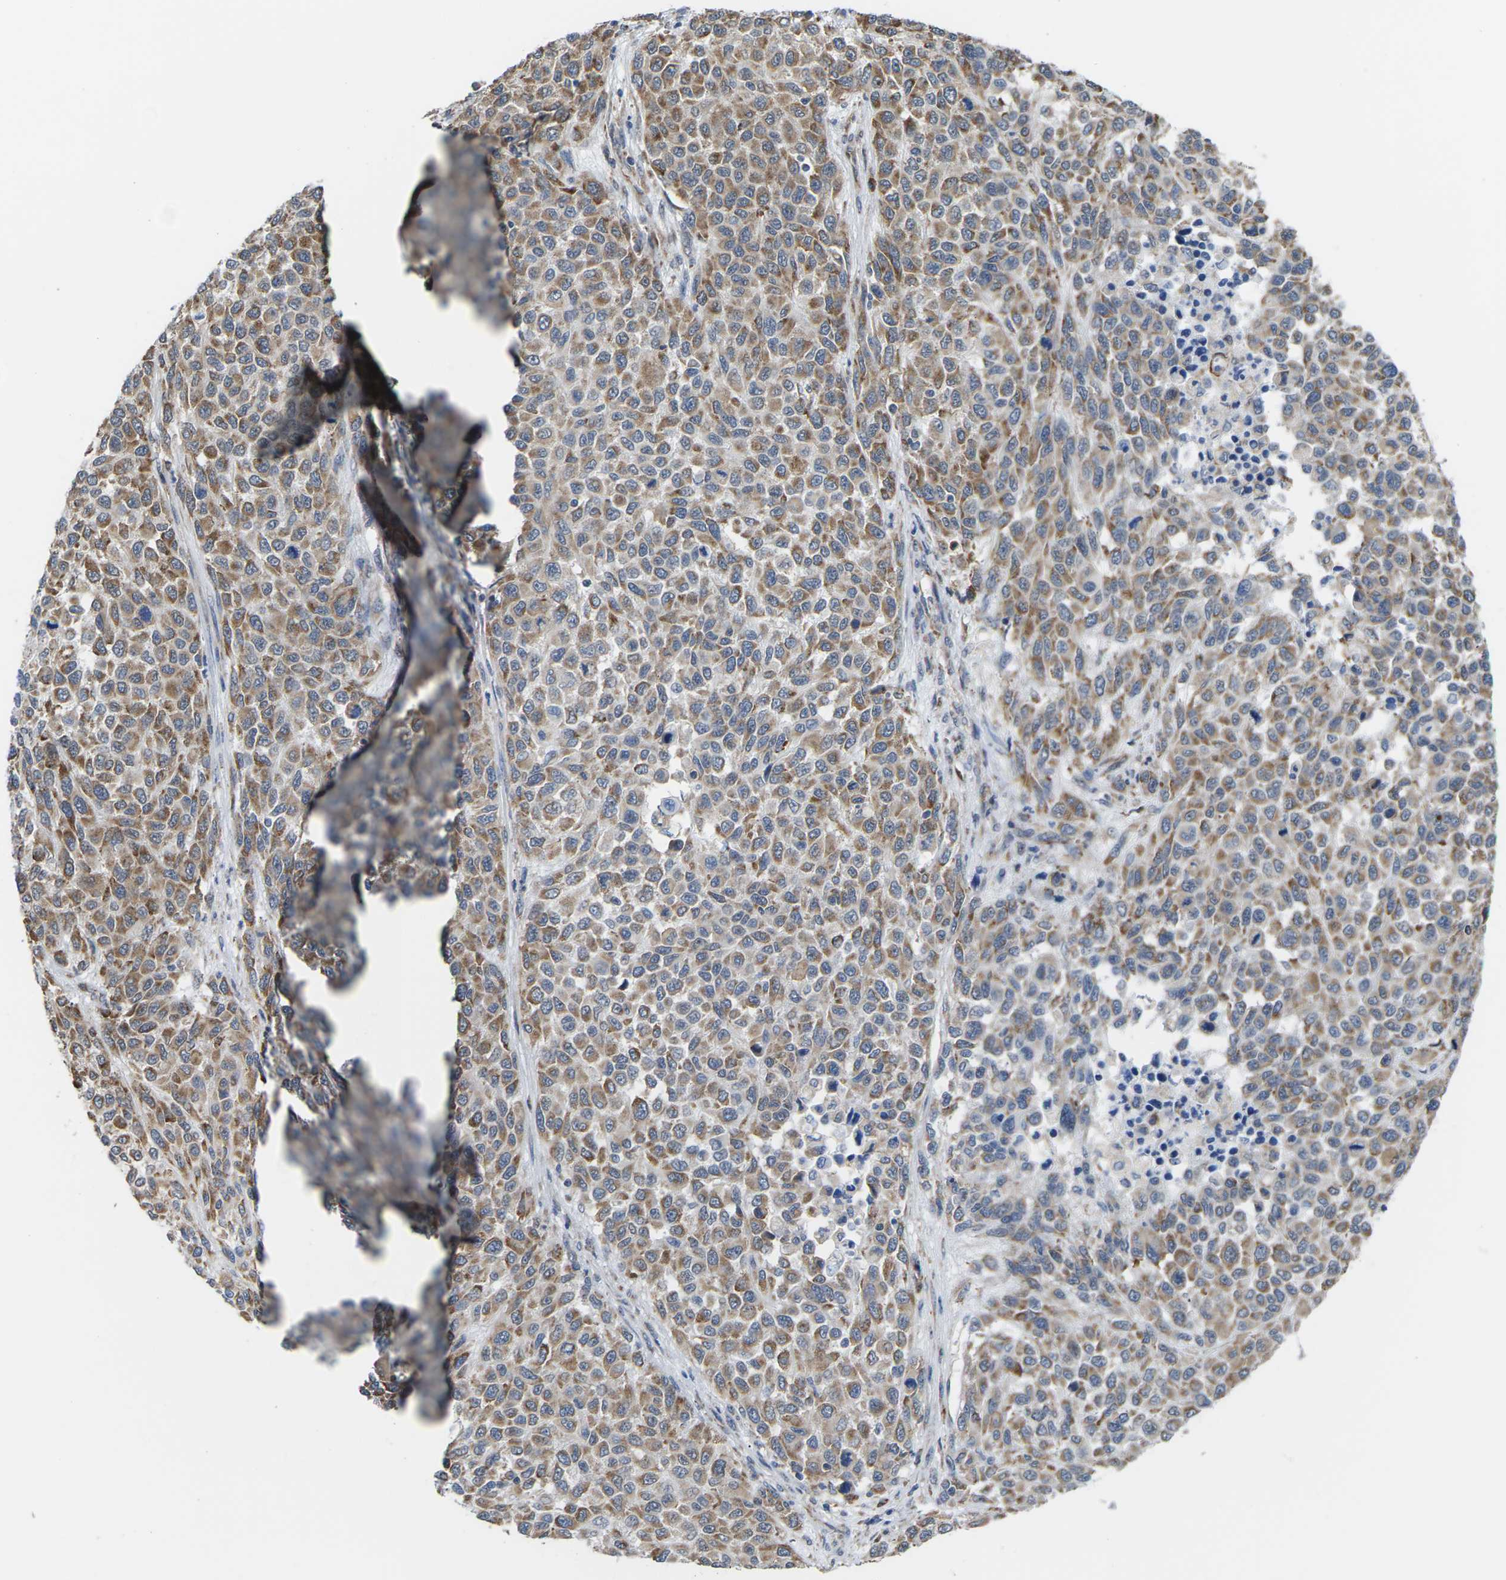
{"staining": {"intensity": "moderate", "quantity": ">75%", "location": "cytoplasmic/membranous"}, "tissue": "melanoma", "cell_type": "Tumor cells", "image_type": "cancer", "snomed": [{"axis": "morphology", "description": "Malignant melanoma, Metastatic site"}, {"axis": "topography", "description": "Lymph node"}], "caption": "DAB immunohistochemical staining of human malignant melanoma (metastatic site) displays moderate cytoplasmic/membranous protein positivity in about >75% of tumor cells.", "gene": "PDZK1IP1", "patient": {"sex": "male", "age": 61}}